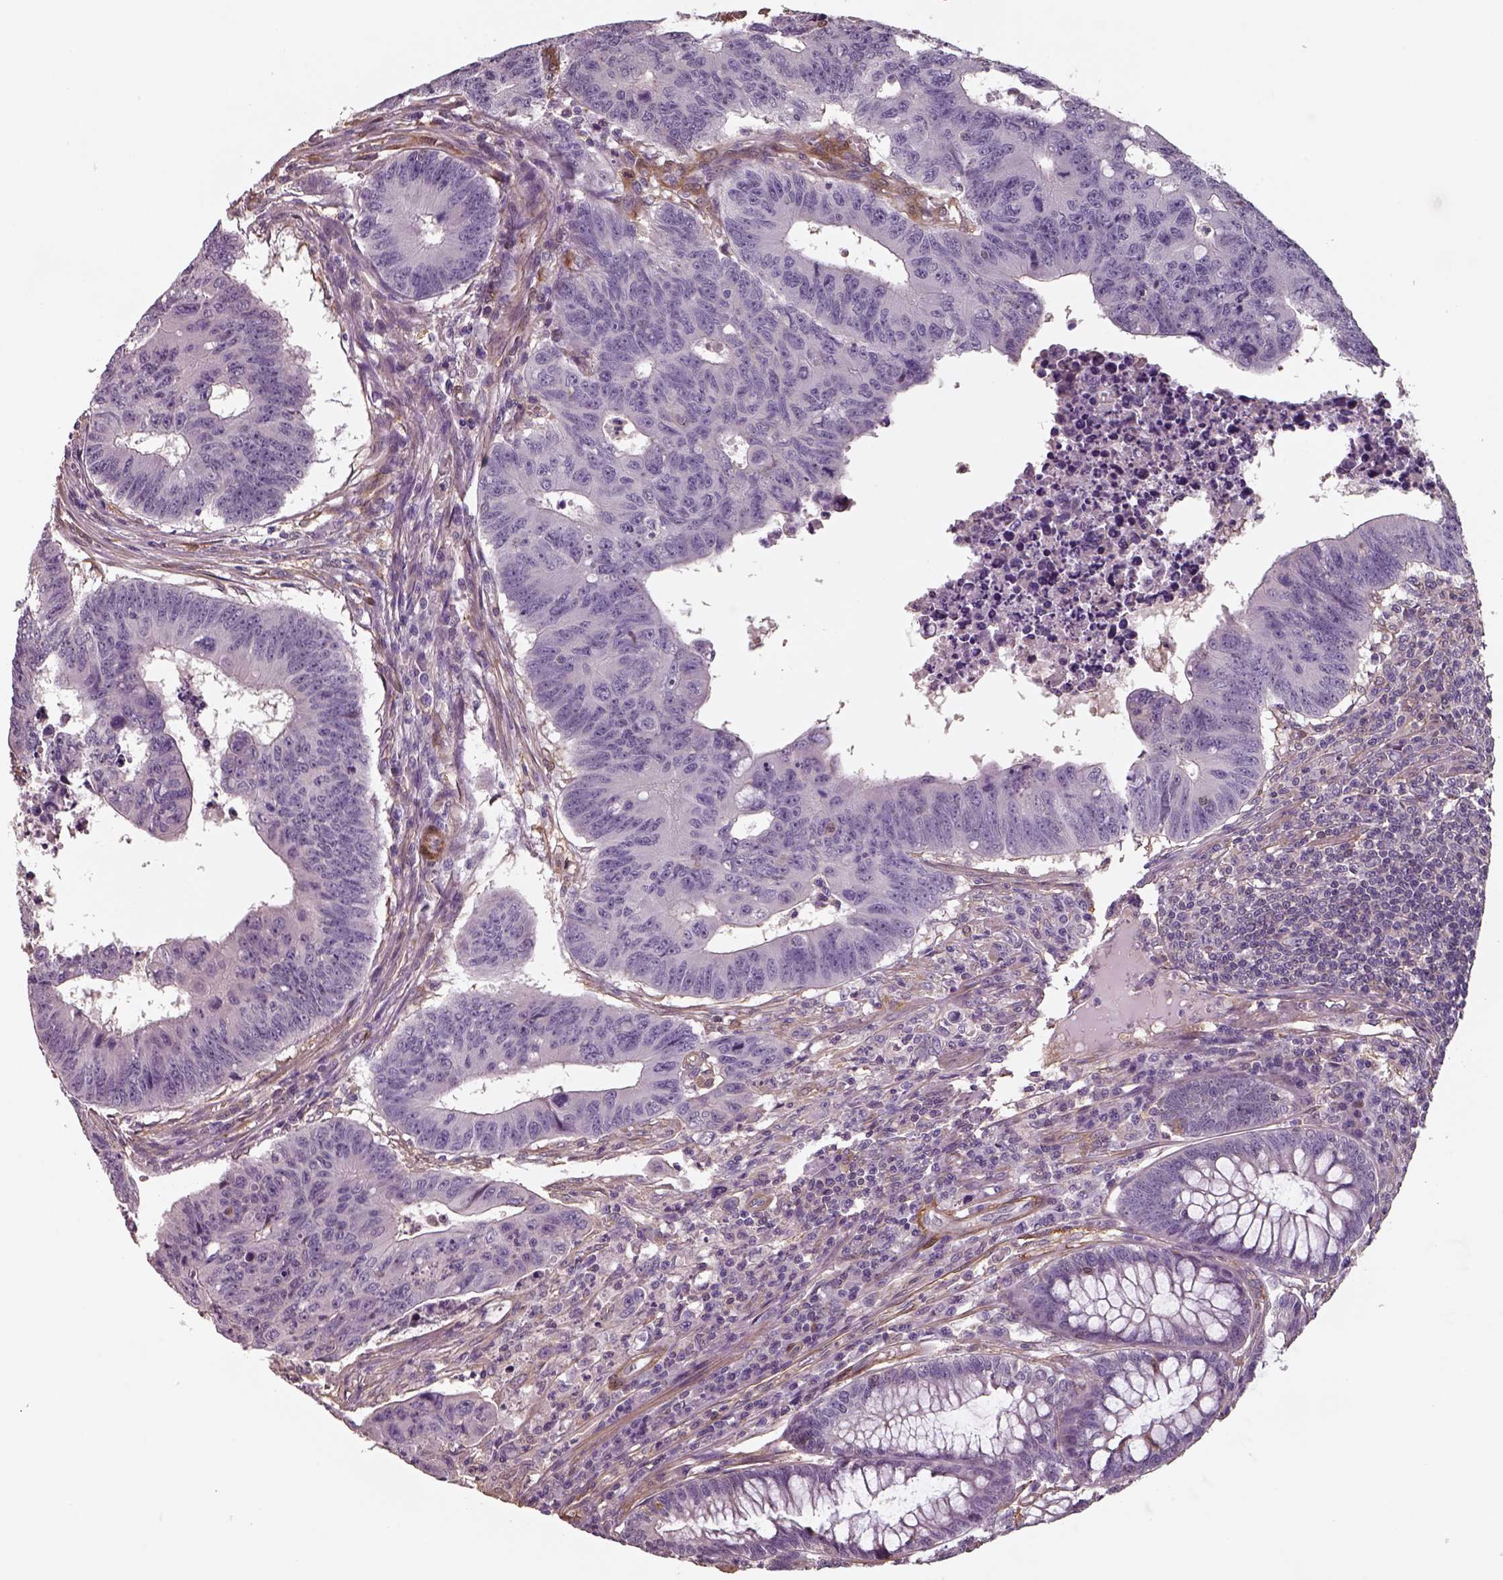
{"staining": {"intensity": "negative", "quantity": "none", "location": "none"}, "tissue": "colorectal cancer", "cell_type": "Tumor cells", "image_type": "cancer", "snomed": [{"axis": "morphology", "description": "Adenocarcinoma, NOS"}, {"axis": "topography", "description": "Rectum"}], "caption": "Human colorectal cancer (adenocarcinoma) stained for a protein using immunohistochemistry shows no staining in tumor cells.", "gene": "ISYNA1", "patient": {"sex": "female", "age": 85}}